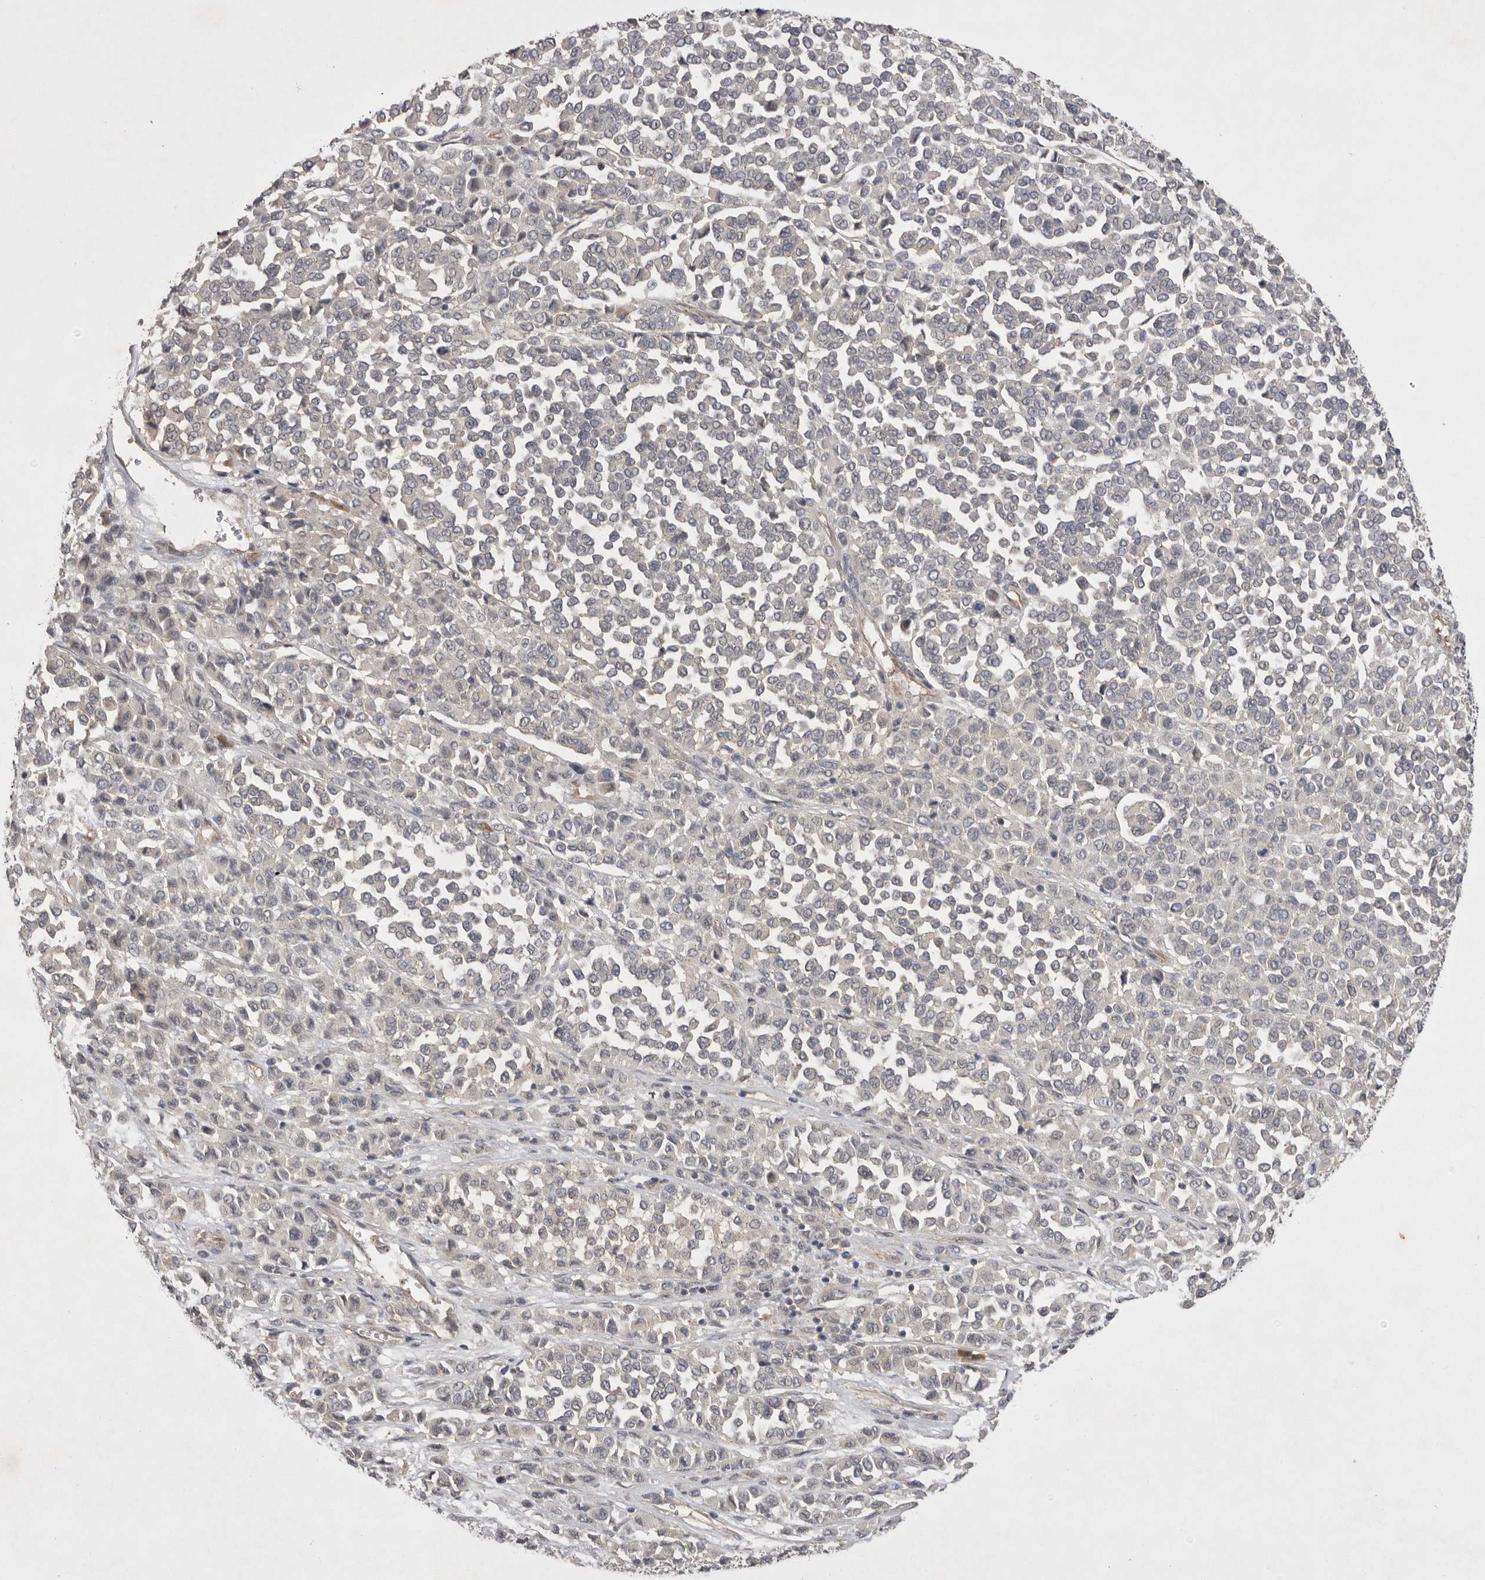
{"staining": {"intensity": "negative", "quantity": "none", "location": "none"}, "tissue": "melanoma", "cell_type": "Tumor cells", "image_type": "cancer", "snomed": [{"axis": "morphology", "description": "Malignant melanoma, Metastatic site"}, {"axis": "topography", "description": "Pancreas"}], "caption": "The immunohistochemistry photomicrograph has no significant expression in tumor cells of malignant melanoma (metastatic site) tissue.", "gene": "NRCAM", "patient": {"sex": "female", "age": 30}}